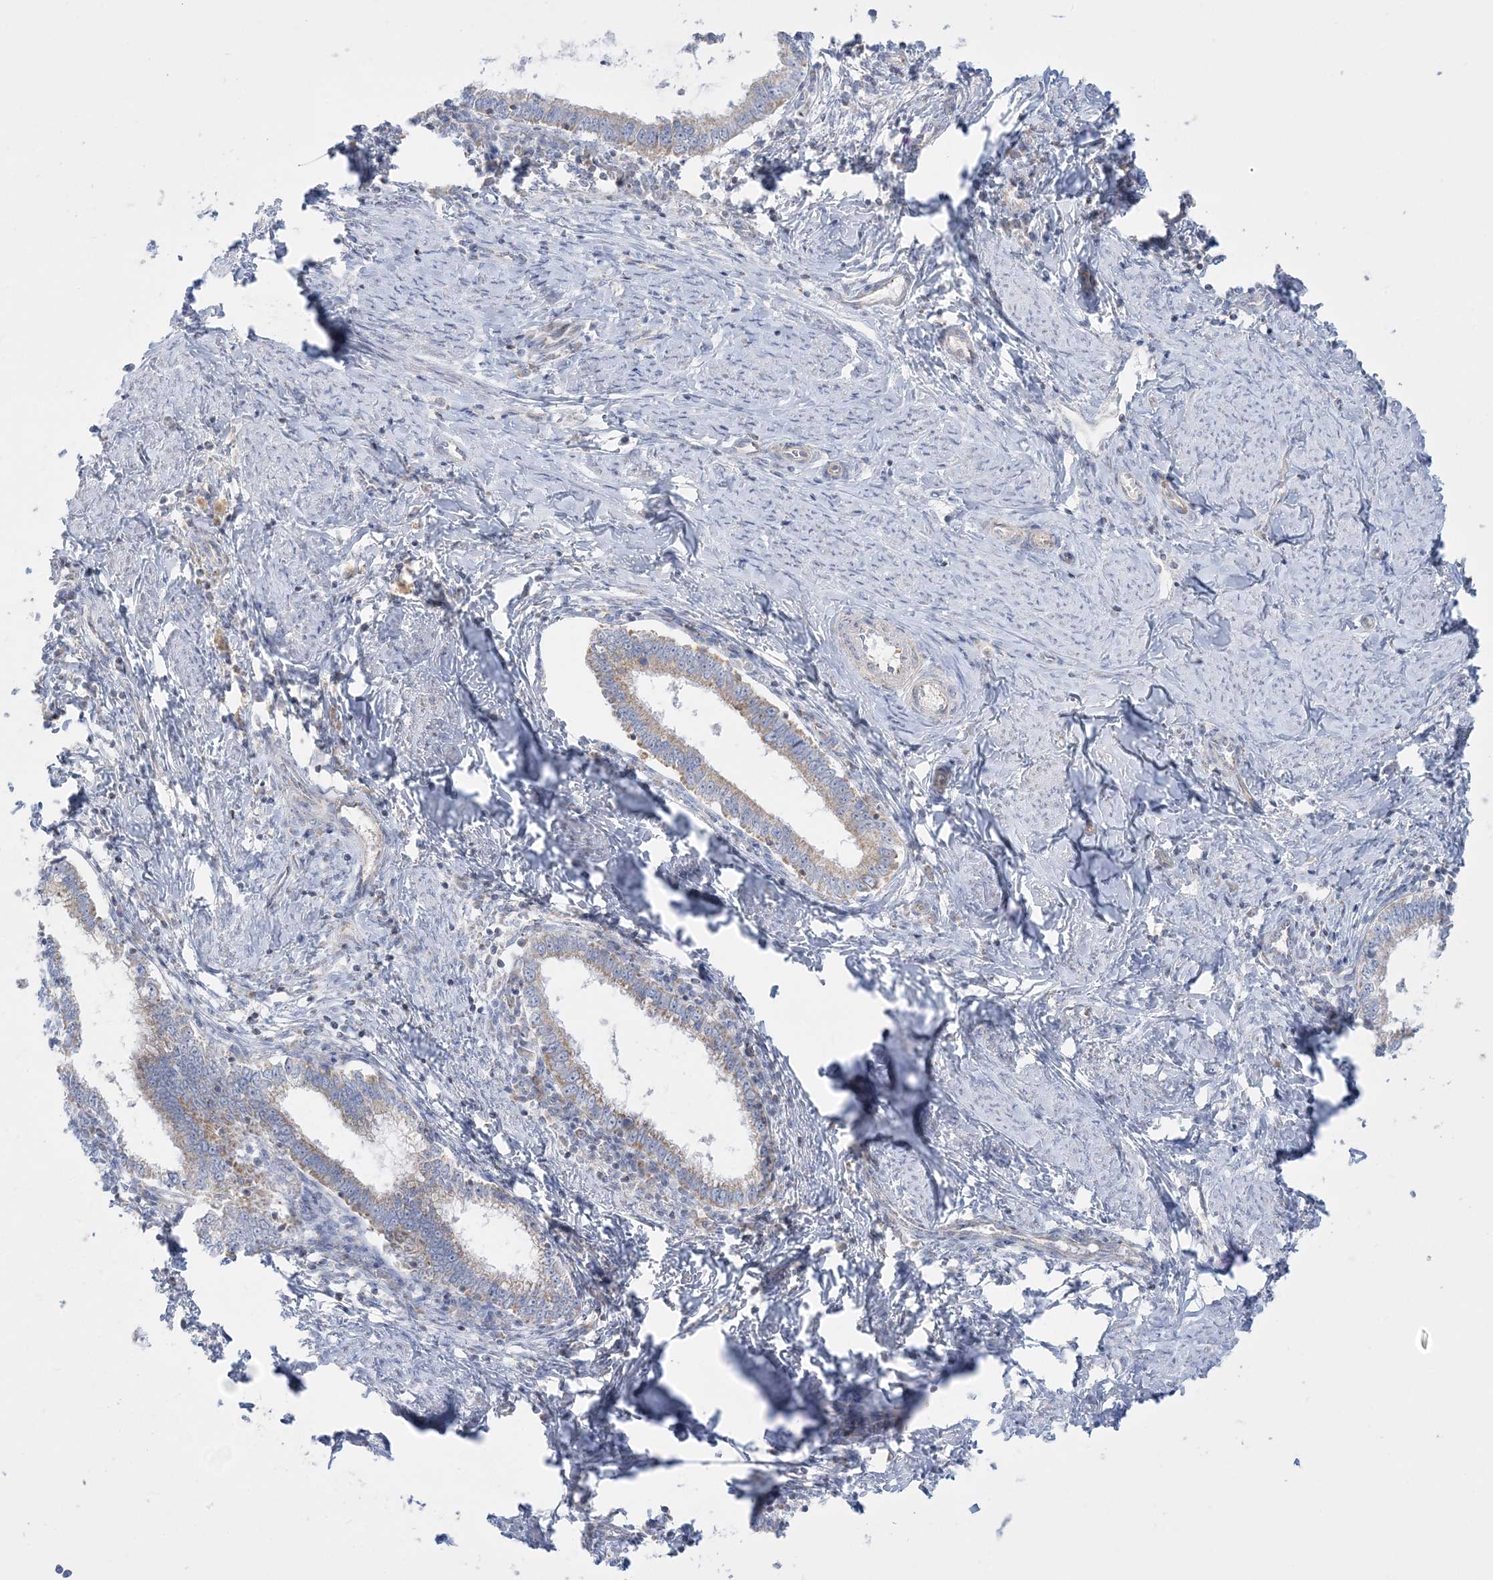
{"staining": {"intensity": "weak", "quantity": "25%-75%", "location": "cytoplasmic/membranous"}, "tissue": "cervical cancer", "cell_type": "Tumor cells", "image_type": "cancer", "snomed": [{"axis": "morphology", "description": "Adenocarcinoma, NOS"}, {"axis": "topography", "description": "Cervix"}], "caption": "This photomicrograph displays immunohistochemistry (IHC) staining of human adenocarcinoma (cervical), with low weak cytoplasmic/membranous staining in approximately 25%-75% of tumor cells.", "gene": "TBC1D14", "patient": {"sex": "female", "age": 36}}